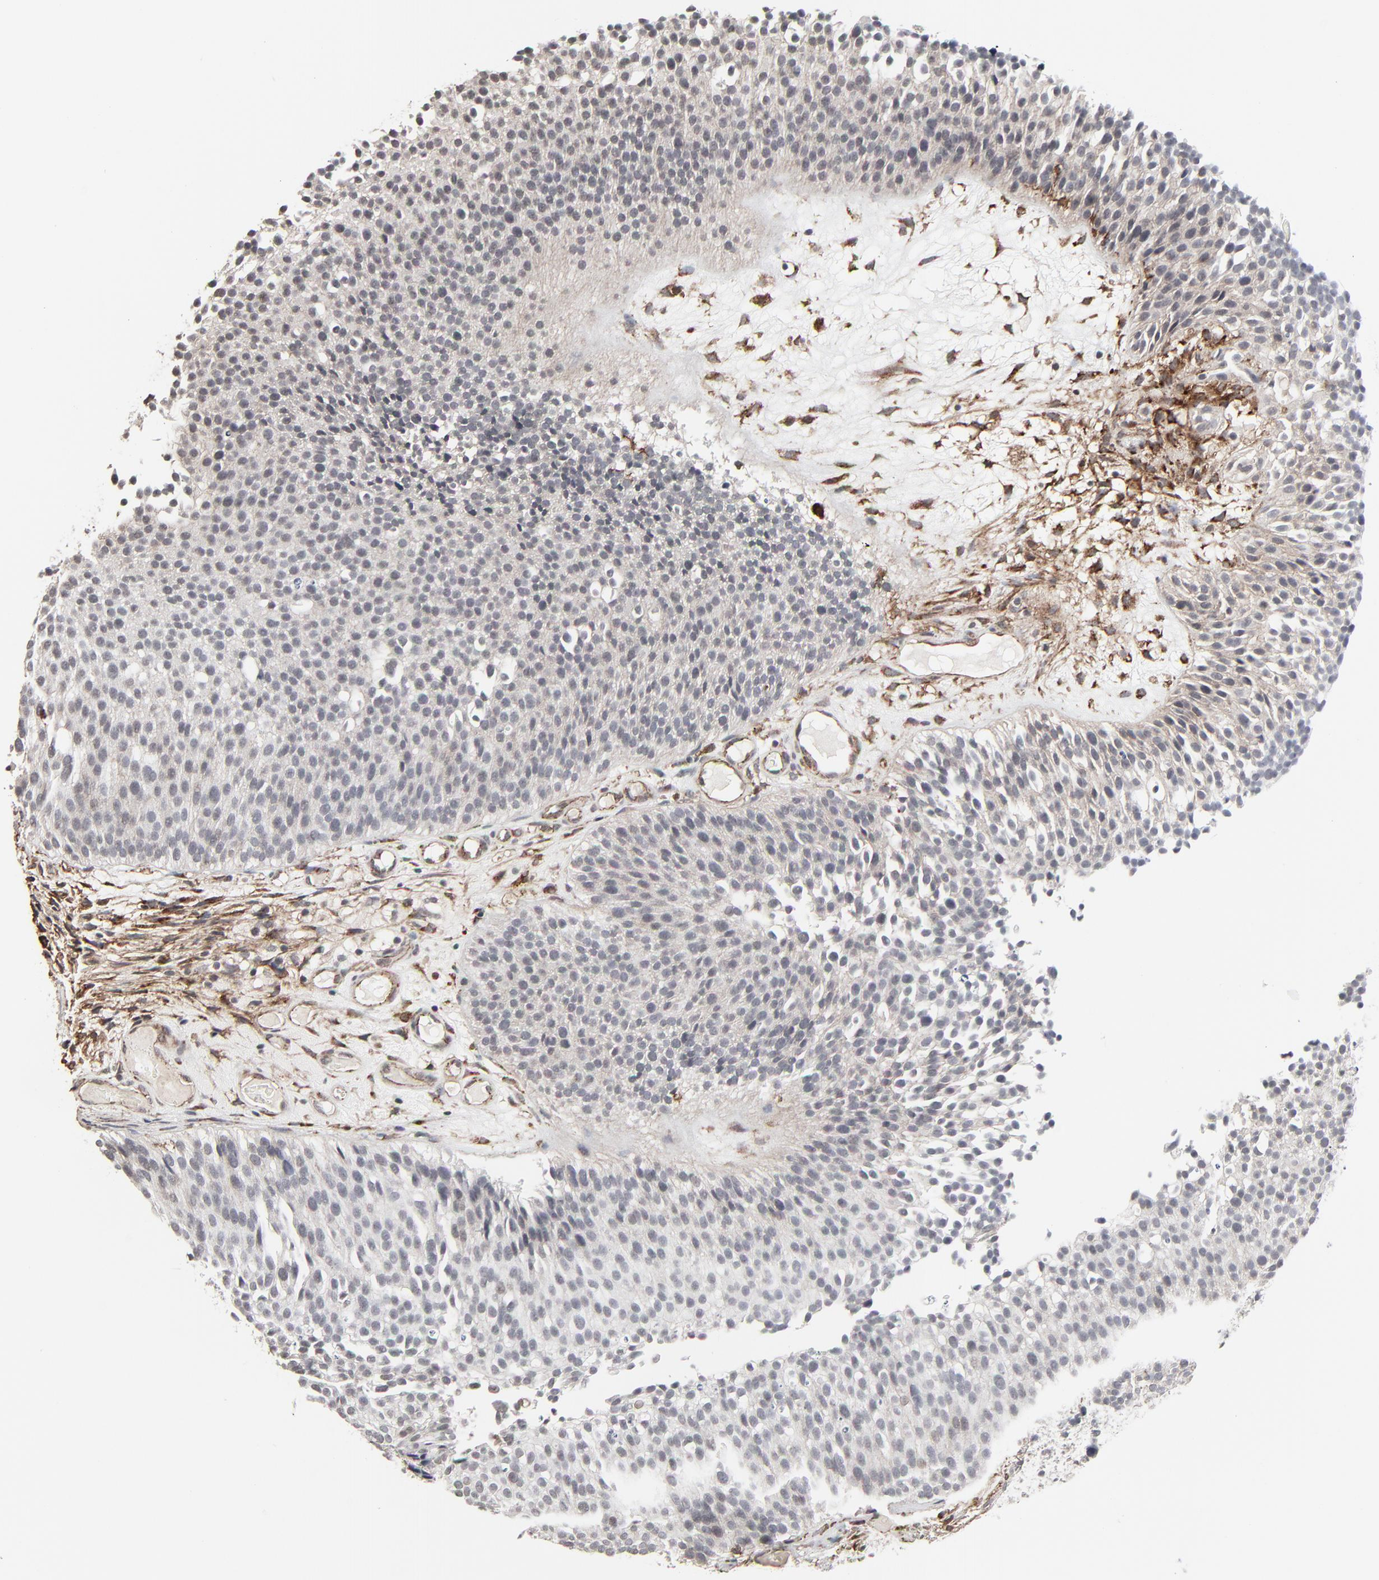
{"staining": {"intensity": "negative", "quantity": "none", "location": "none"}, "tissue": "urothelial cancer", "cell_type": "Tumor cells", "image_type": "cancer", "snomed": [{"axis": "morphology", "description": "Urothelial carcinoma, Low grade"}, {"axis": "topography", "description": "Urinary bladder"}], "caption": "A photomicrograph of human urothelial cancer is negative for staining in tumor cells.", "gene": "CTNND1", "patient": {"sex": "male", "age": 85}}